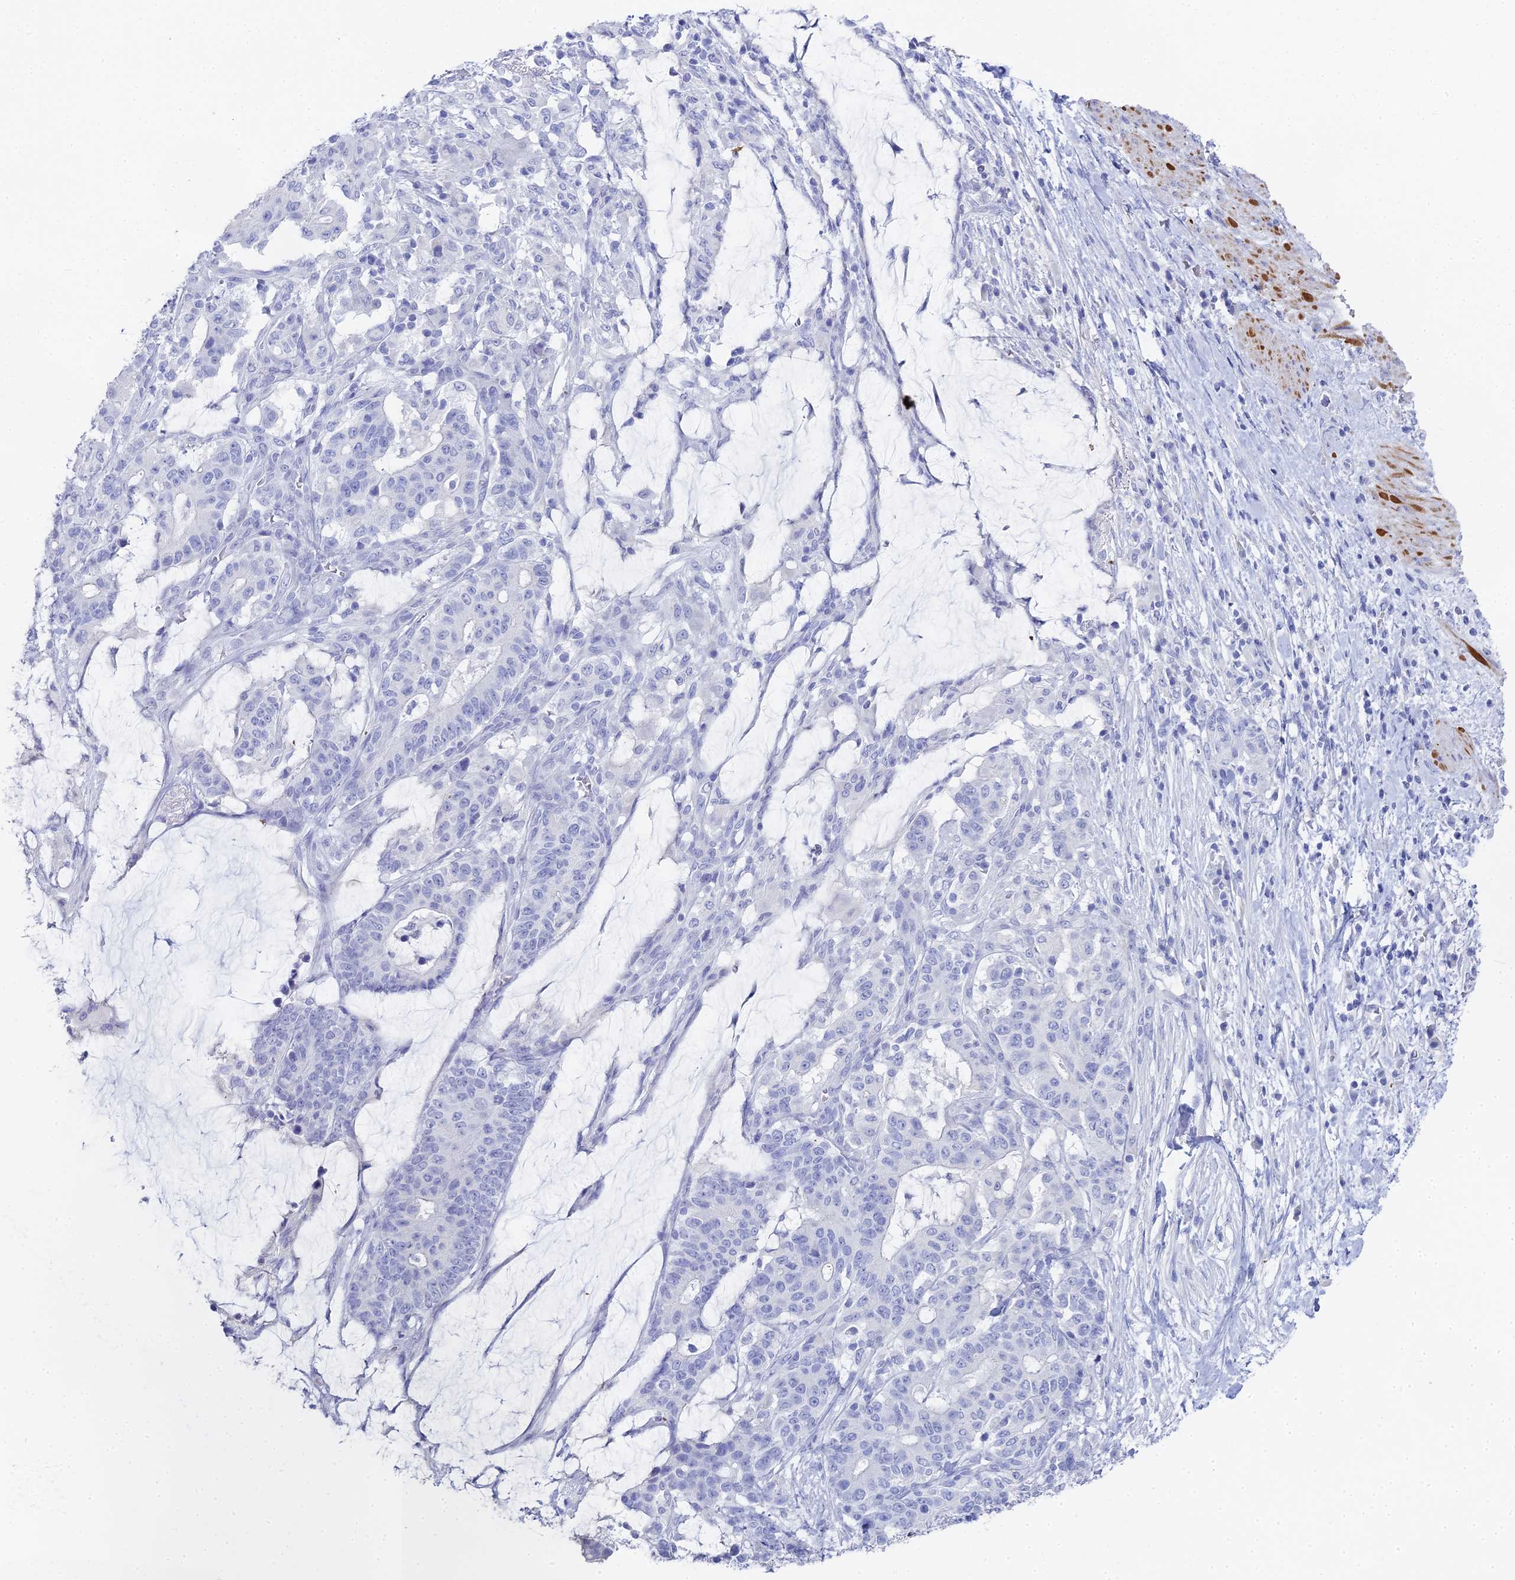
{"staining": {"intensity": "negative", "quantity": "none", "location": "none"}, "tissue": "stomach cancer", "cell_type": "Tumor cells", "image_type": "cancer", "snomed": [{"axis": "morphology", "description": "Normal tissue, NOS"}, {"axis": "morphology", "description": "Adenocarcinoma, NOS"}, {"axis": "topography", "description": "Stomach"}], "caption": "There is no significant expression in tumor cells of stomach adenocarcinoma. (DAB IHC, high magnification).", "gene": "ALPP", "patient": {"sex": "female", "age": 64}}